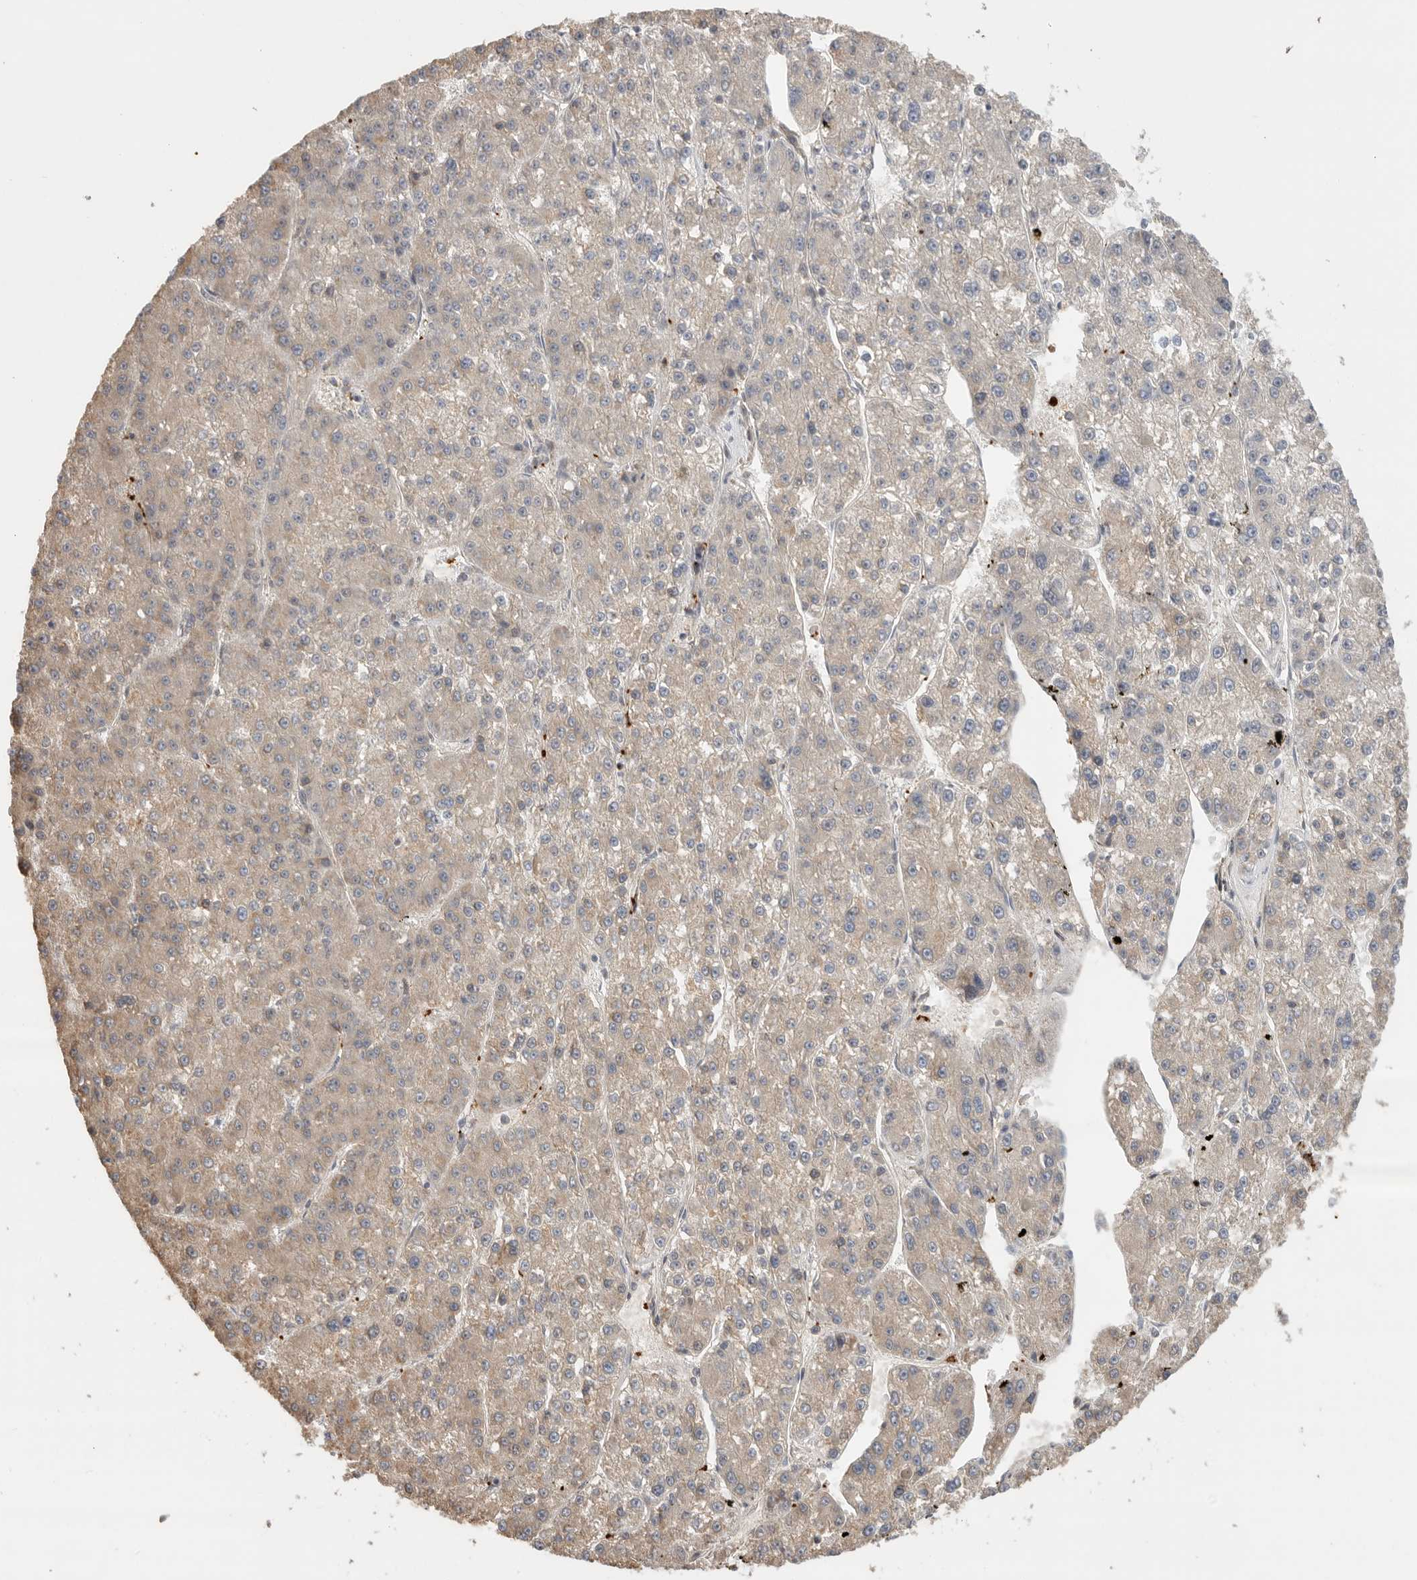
{"staining": {"intensity": "negative", "quantity": "none", "location": "none"}, "tissue": "liver cancer", "cell_type": "Tumor cells", "image_type": "cancer", "snomed": [{"axis": "morphology", "description": "Carcinoma, Hepatocellular, NOS"}, {"axis": "topography", "description": "Liver"}], "caption": "IHC of human liver hepatocellular carcinoma shows no staining in tumor cells.", "gene": "CDC42BPB", "patient": {"sex": "female", "age": 73}}